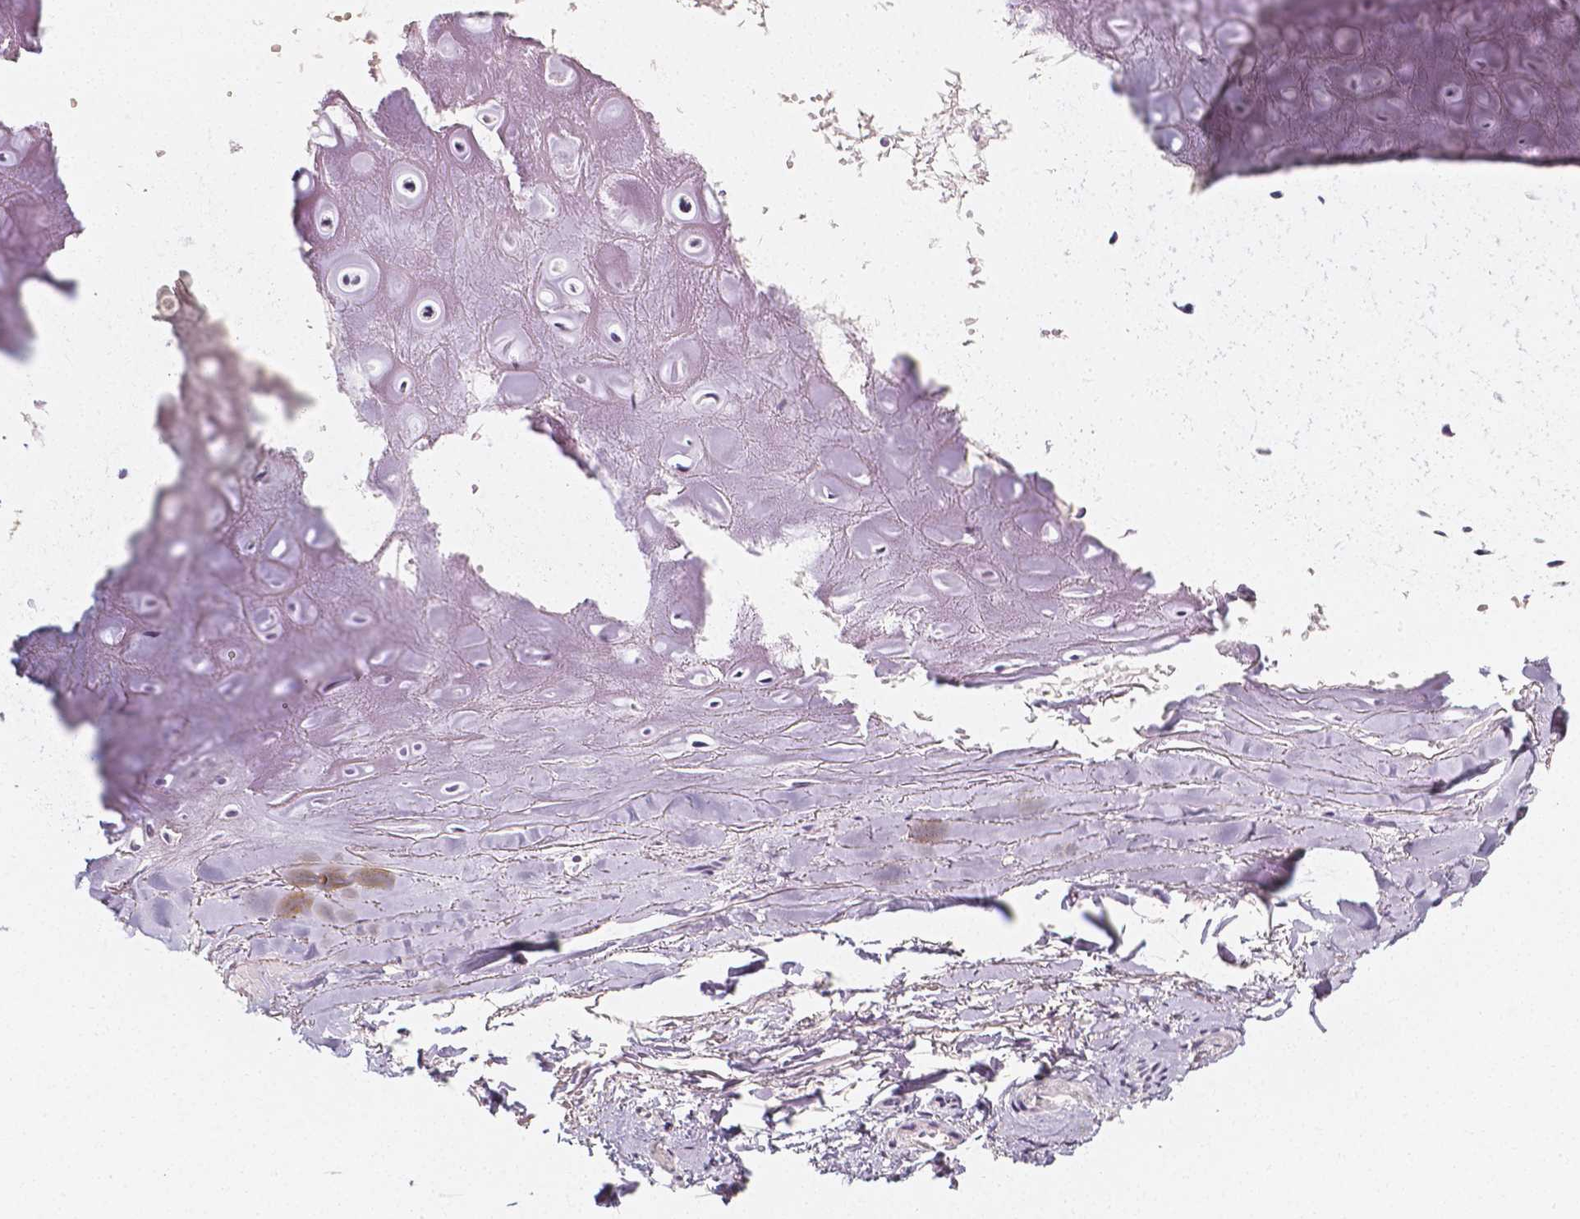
{"staining": {"intensity": "negative", "quantity": "none", "location": "none"}, "tissue": "adipose tissue", "cell_type": "Adipocytes", "image_type": "normal", "snomed": [{"axis": "morphology", "description": "Normal tissue, NOS"}, {"axis": "topography", "description": "Cartilage tissue"}], "caption": "Human adipose tissue stained for a protein using immunohistochemistry shows no staining in adipocytes.", "gene": "THY1", "patient": {"sex": "male", "age": 65}}